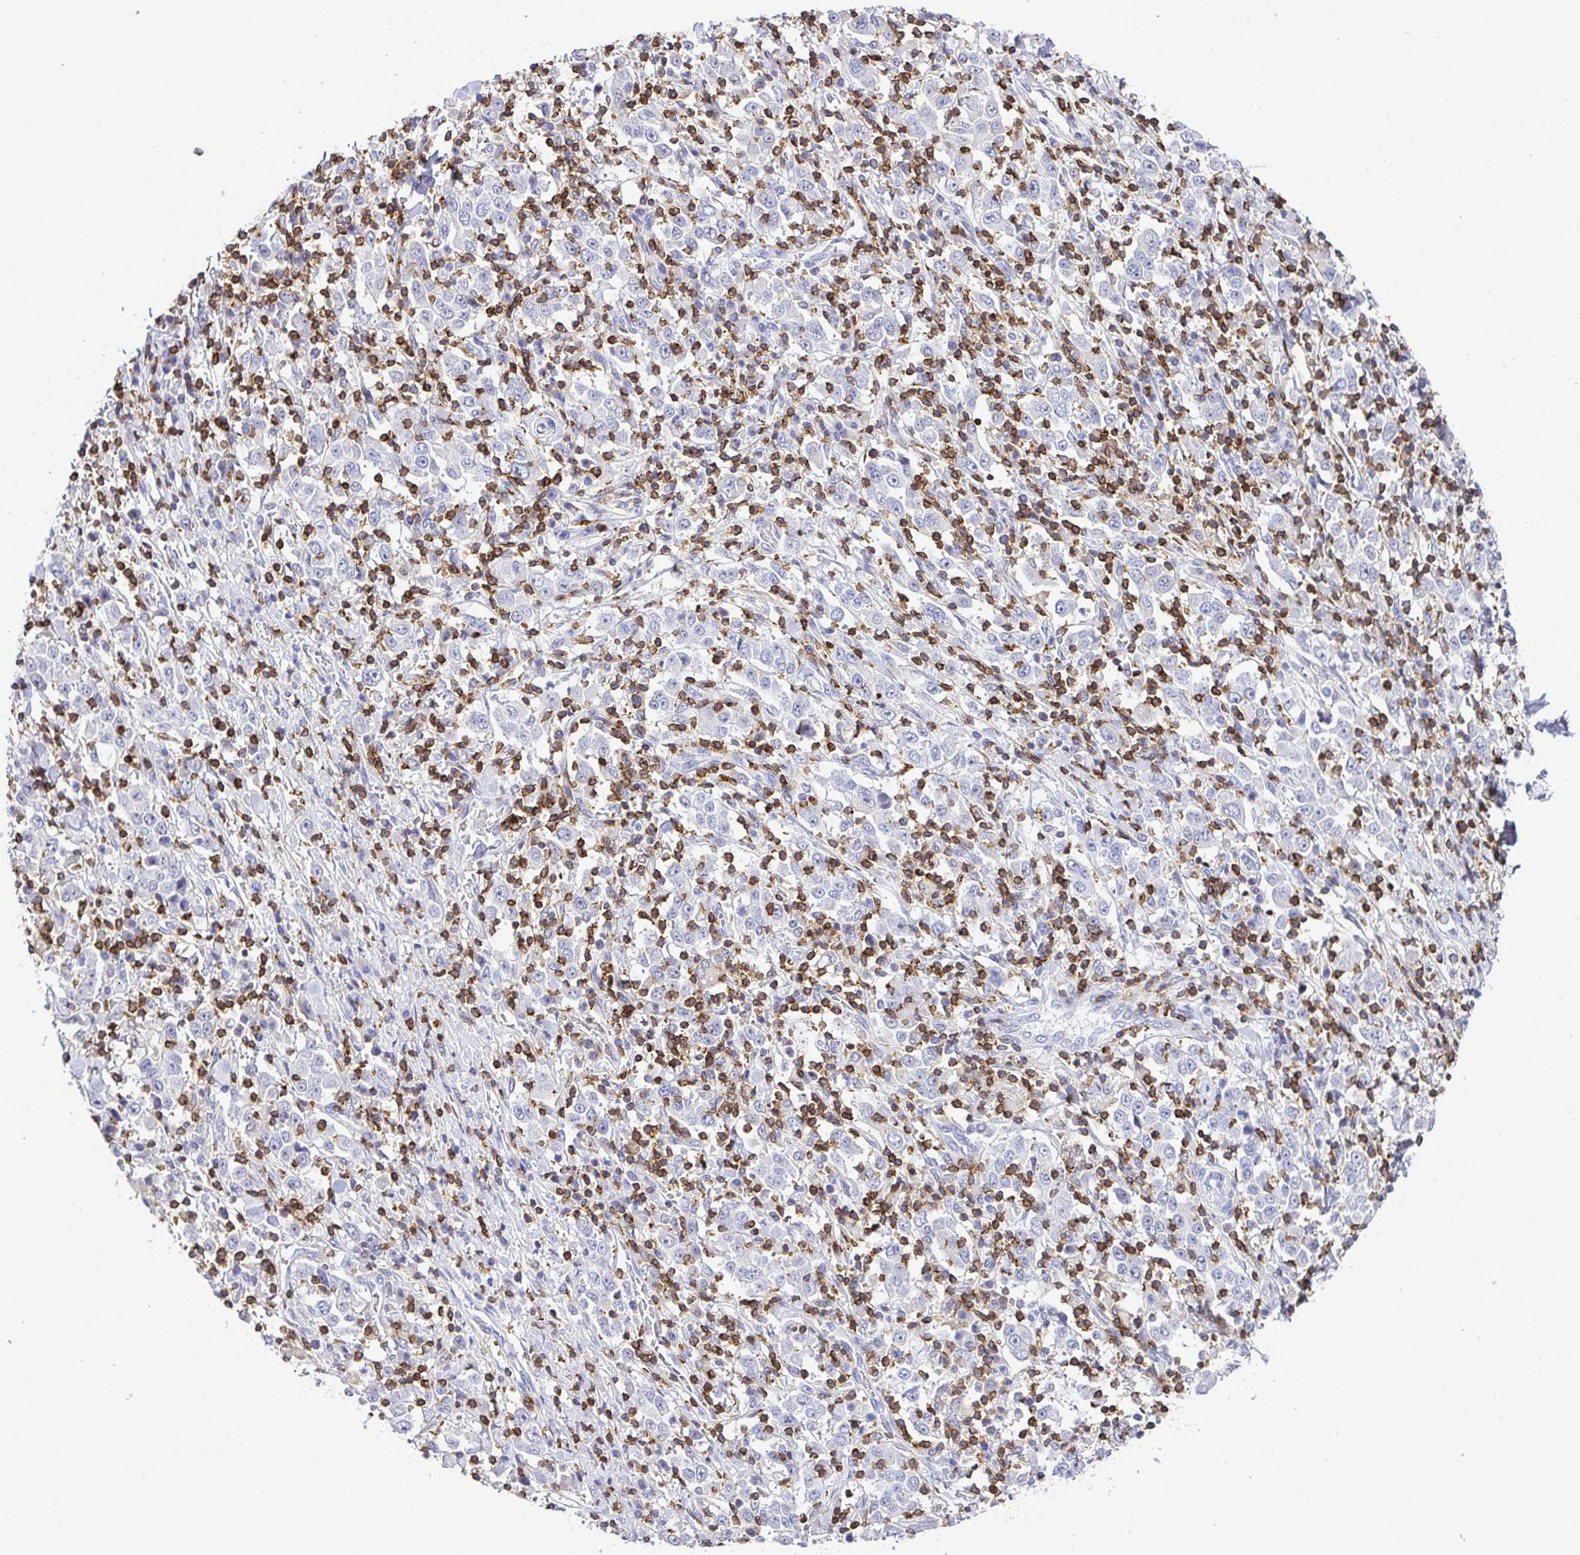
{"staining": {"intensity": "negative", "quantity": "none", "location": "none"}, "tissue": "stomach cancer", "cell_type": "Tumor cells", "image_type": "cancer", "snomed": [{"axis": "morphology", "description": "Normal tissue, NOS"}, {"axis": "morphology", "description": "Adenocarcinoma, NOS"}, {"axis": "topography", "description": "Stomach, upper"}, {"axis": "topography", "description": "Stomach"}], "caption": "There is no significant positivity in tumor cells of stomach cancer (adenocarcinoma). (IHC, brightfield microscopy, high magnification).", "gene": "SKAP1", "patient": {"sex": "male", "age": 59}}